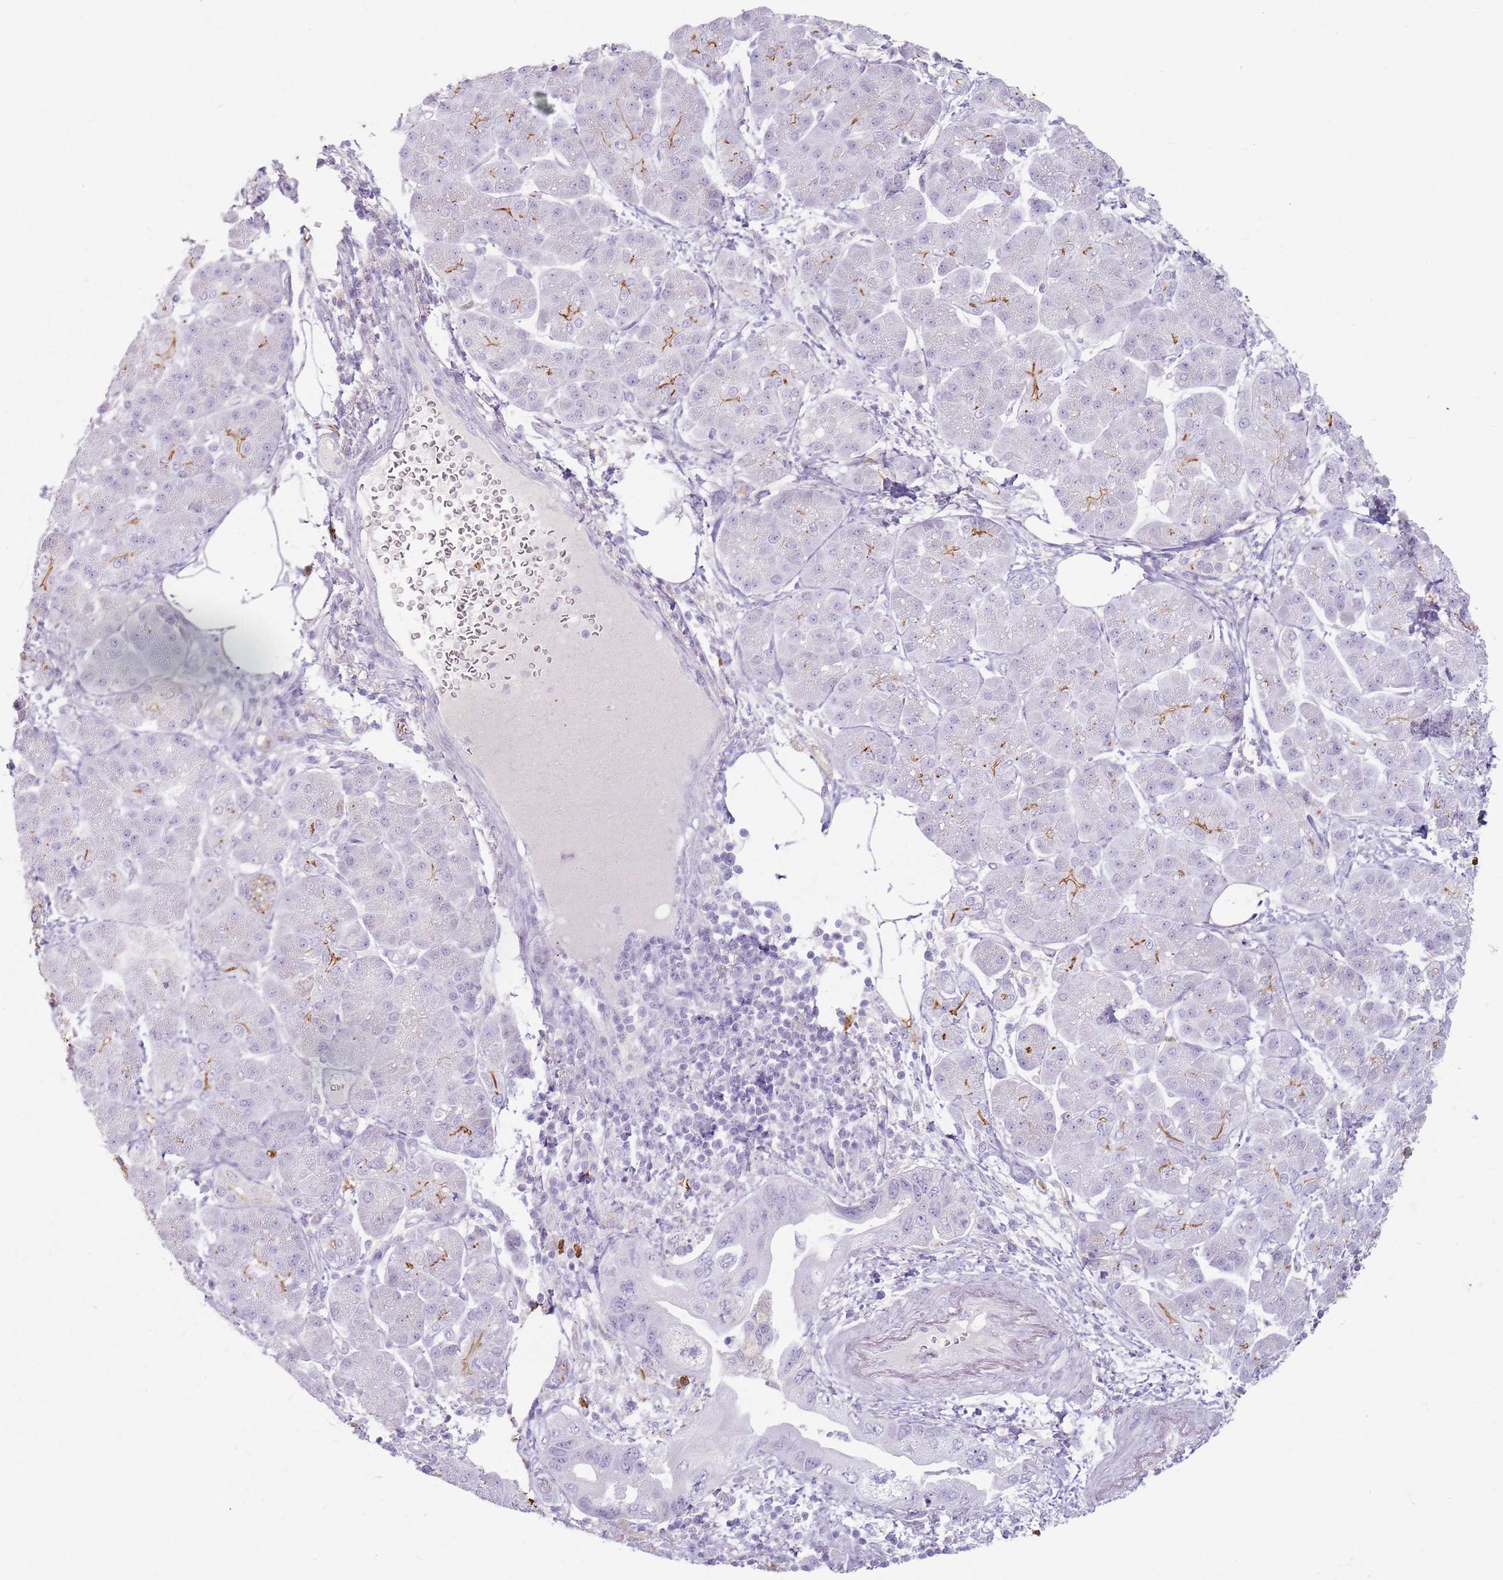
{"staining": {"intensity": "negative", "quantity": "none", "location": "none"}, "tissue": "pancreatic cancer", "cell_type": "Tumor cells", "image_type": "cancer", "snomed": [{"axis": "morphology", "description": "Adenocarcinoma, NOS"}, {"axis": "topography", "description": "Pancreas"}], "caption": "The image demonstrates no staining of tumor cells in pancreatic cancer. Brightfield microscopy of IHC stained with DAB (3,3'-diaminobenzidine) (brown) and hematoxylin (blue), captured at high magnification.", "gene": "GDPGP1", "patient": {"sex": "female", "age": 73}}